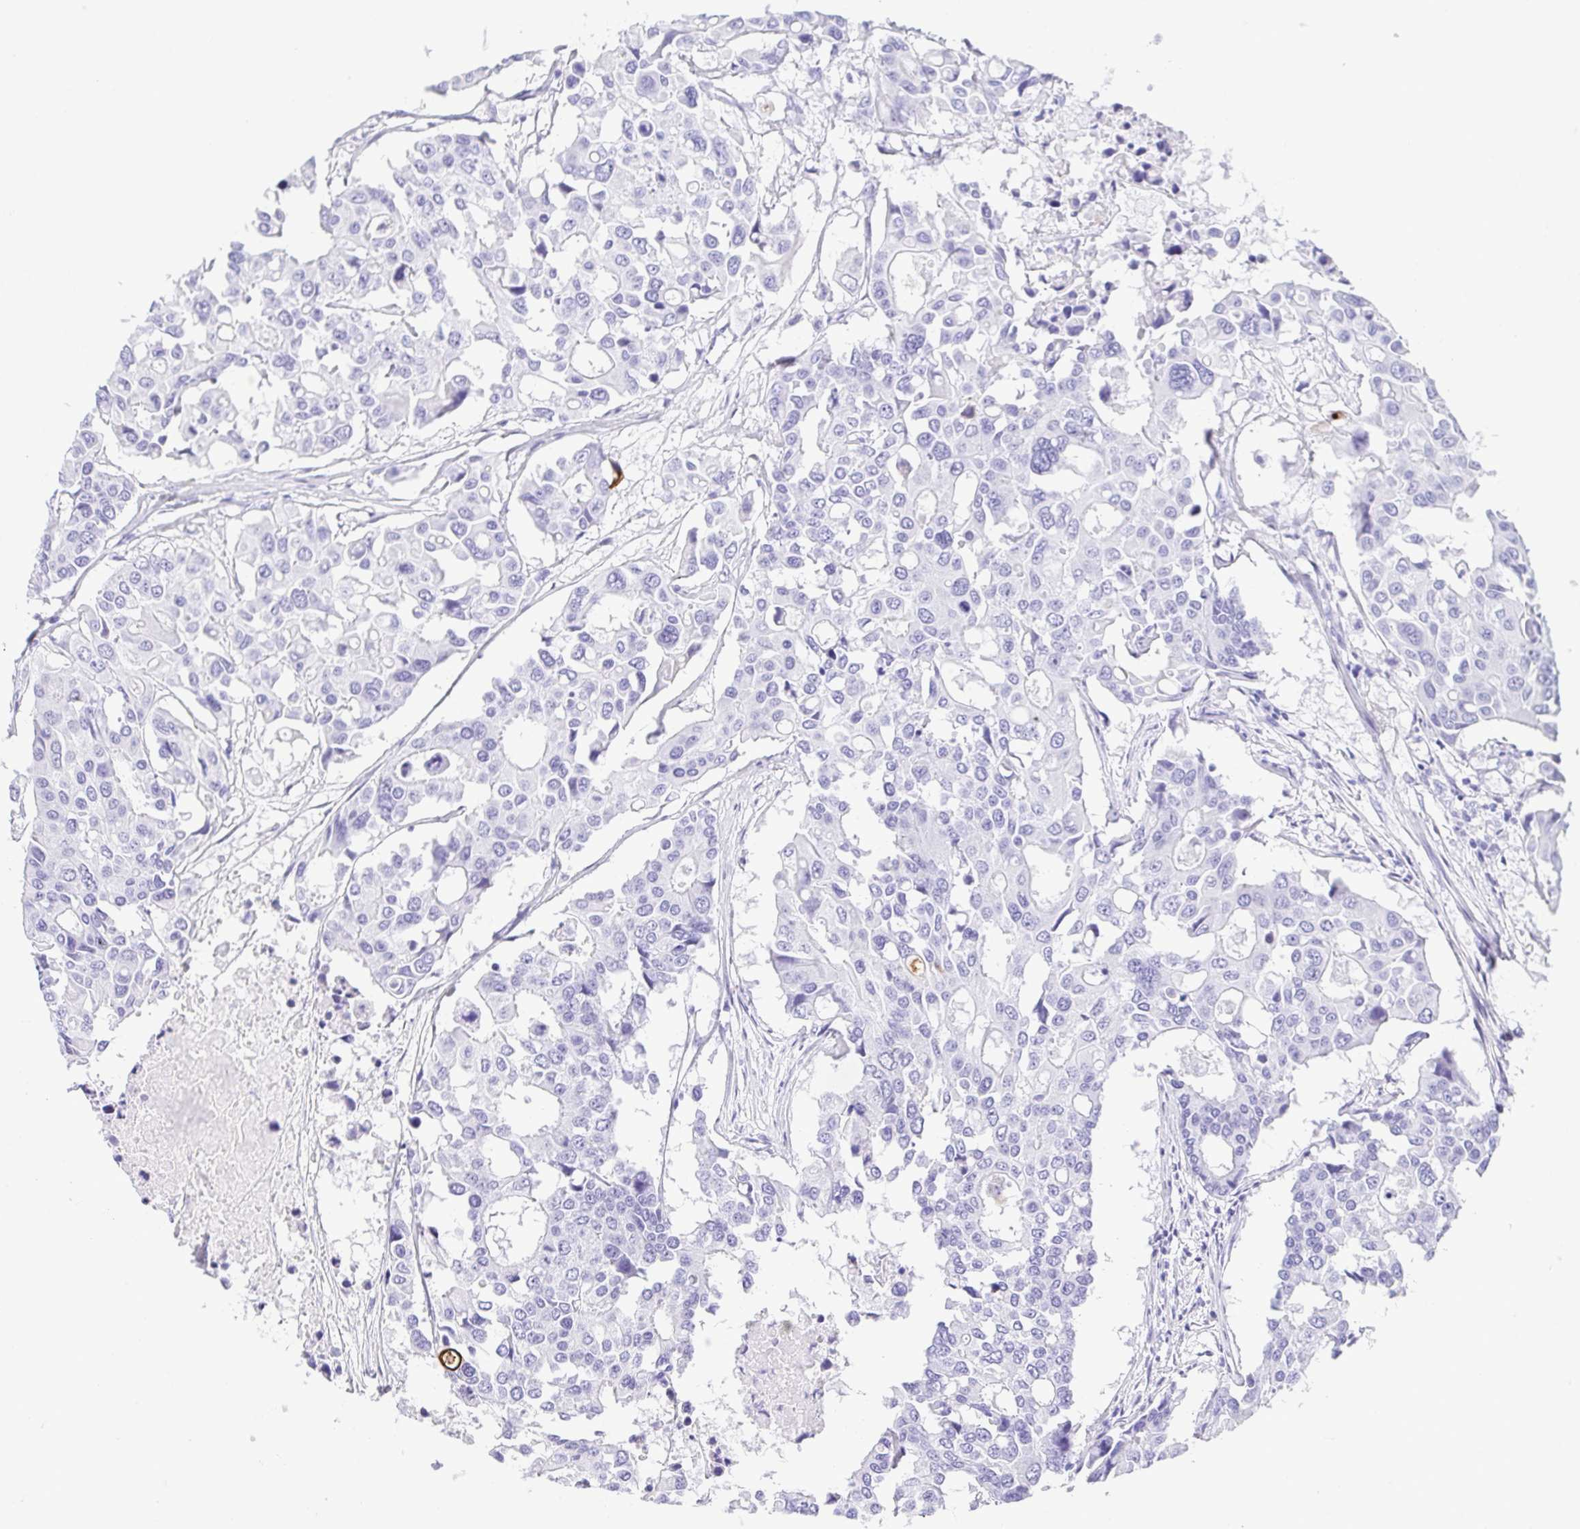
{"staining": {"intensity": "negative", "quantity": "none", "location": "none"}, "tissue": "colorectal cancer", "cell_type": "Tumor cells", "image_type": "cancer", "snomed": [{"axis": "morphology", "description": "Adenocarcinoma, NOS"}, {"axis": "topography", "description": "Colon"}], "caption": "High magnification brightfield microscopy of colorectal adenocarcinoma stained with DAB (3,3'-diaminobenzidine) (brown) and counterstained with hematoxylin (blue): tumor cells show no significant positivity. Brightfield microscopy of IHC stained with DAB (3,3'-diaminobenzidine) (brown) and hematoxylin (blue), captured at high magnification.", "gene": "CDSN", "patient": {"sex": "male", "age": 77}}